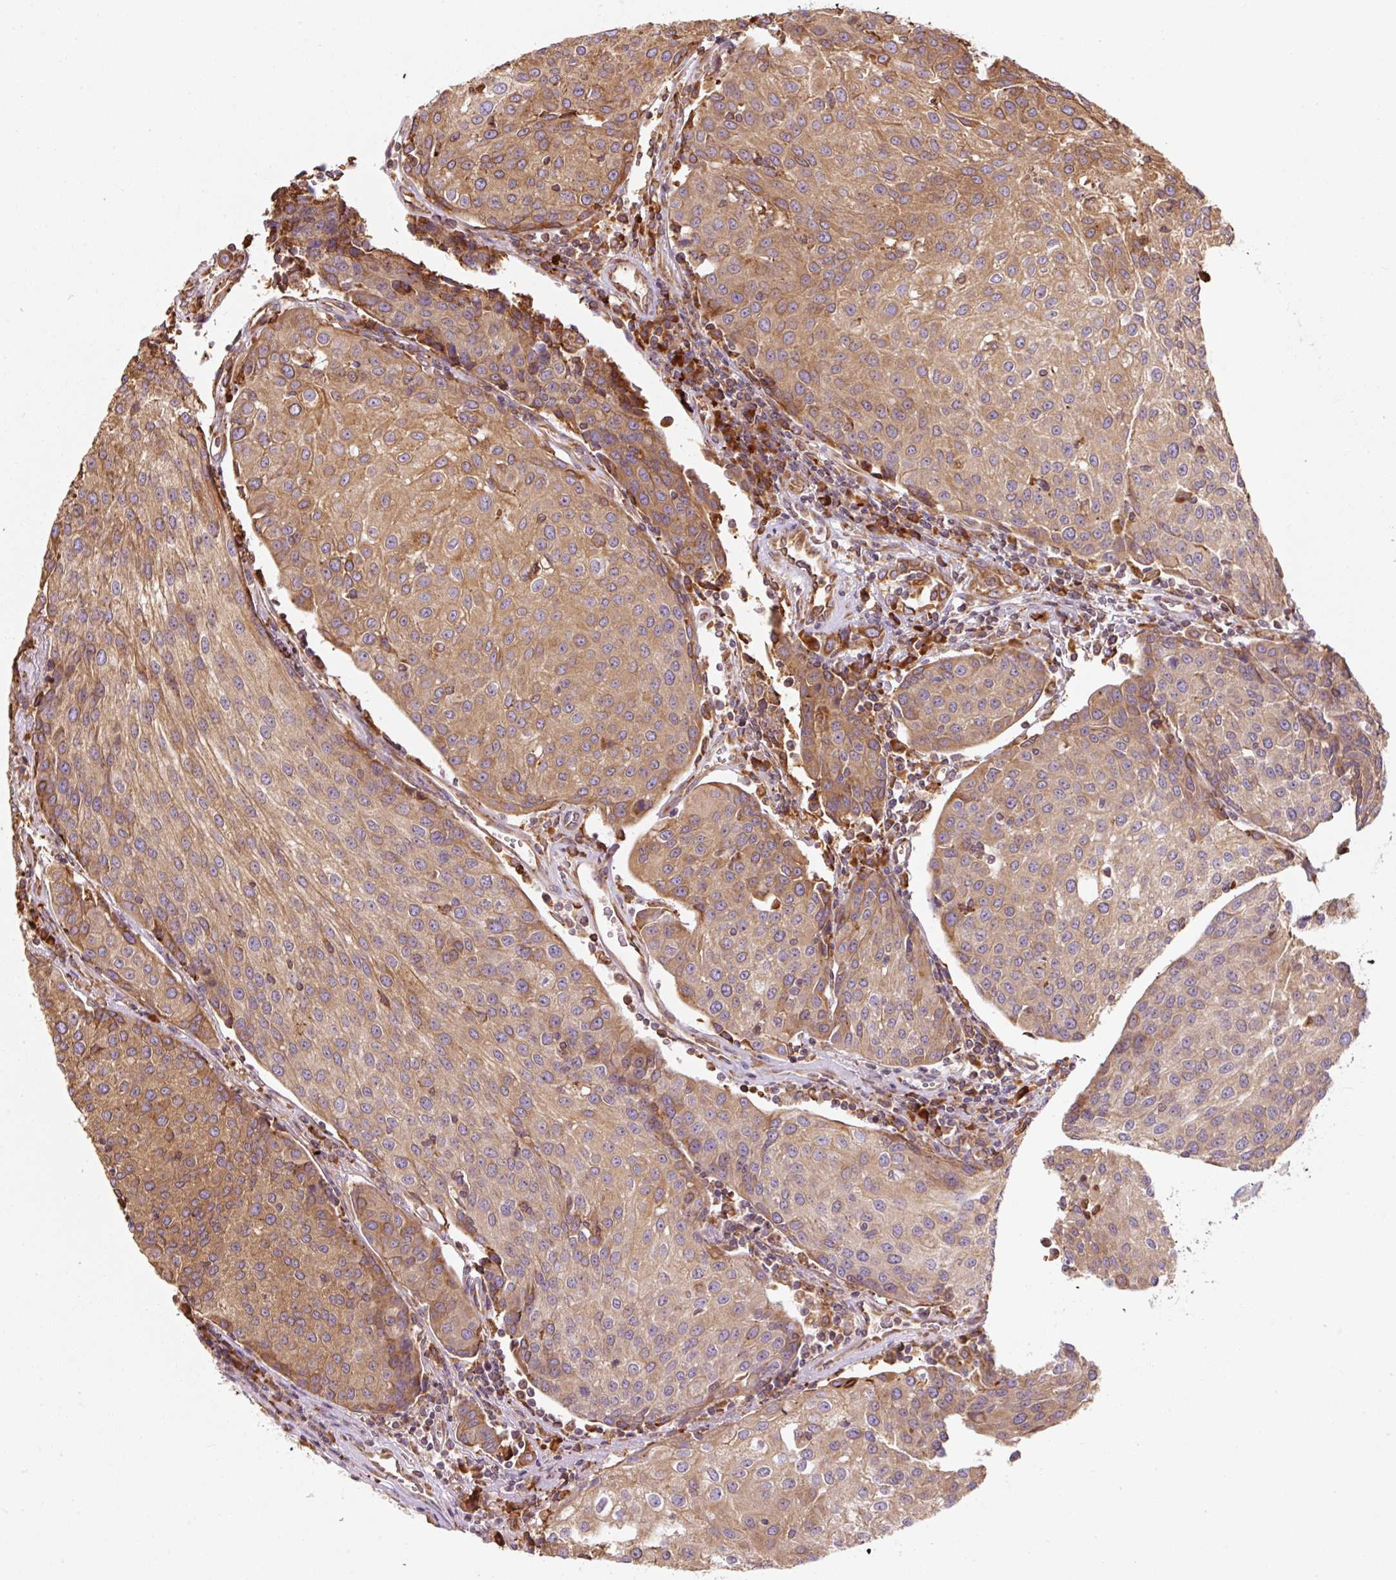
{"staining": {"intensity": "moderate", "quantity": "25%-75%", "location": "cytoplasmic/membranous"}, "tissue": "urothelial cancer", "cell_type": "Tumor cells", "image_type": "cancer", "snomed": [{"axis": "morphology", "description": "Urothelial carcinoma, High grade"}, {"axis": "topography", "description": "Urinary bladder"}], "caption": "High-grade urothelial carcinoma stained for a protein displays moderate cytoplasmic/membranous positivity in tumor cells.", "gene": "PRKCSH", "patient": {"sex": "female", "age": 85}}